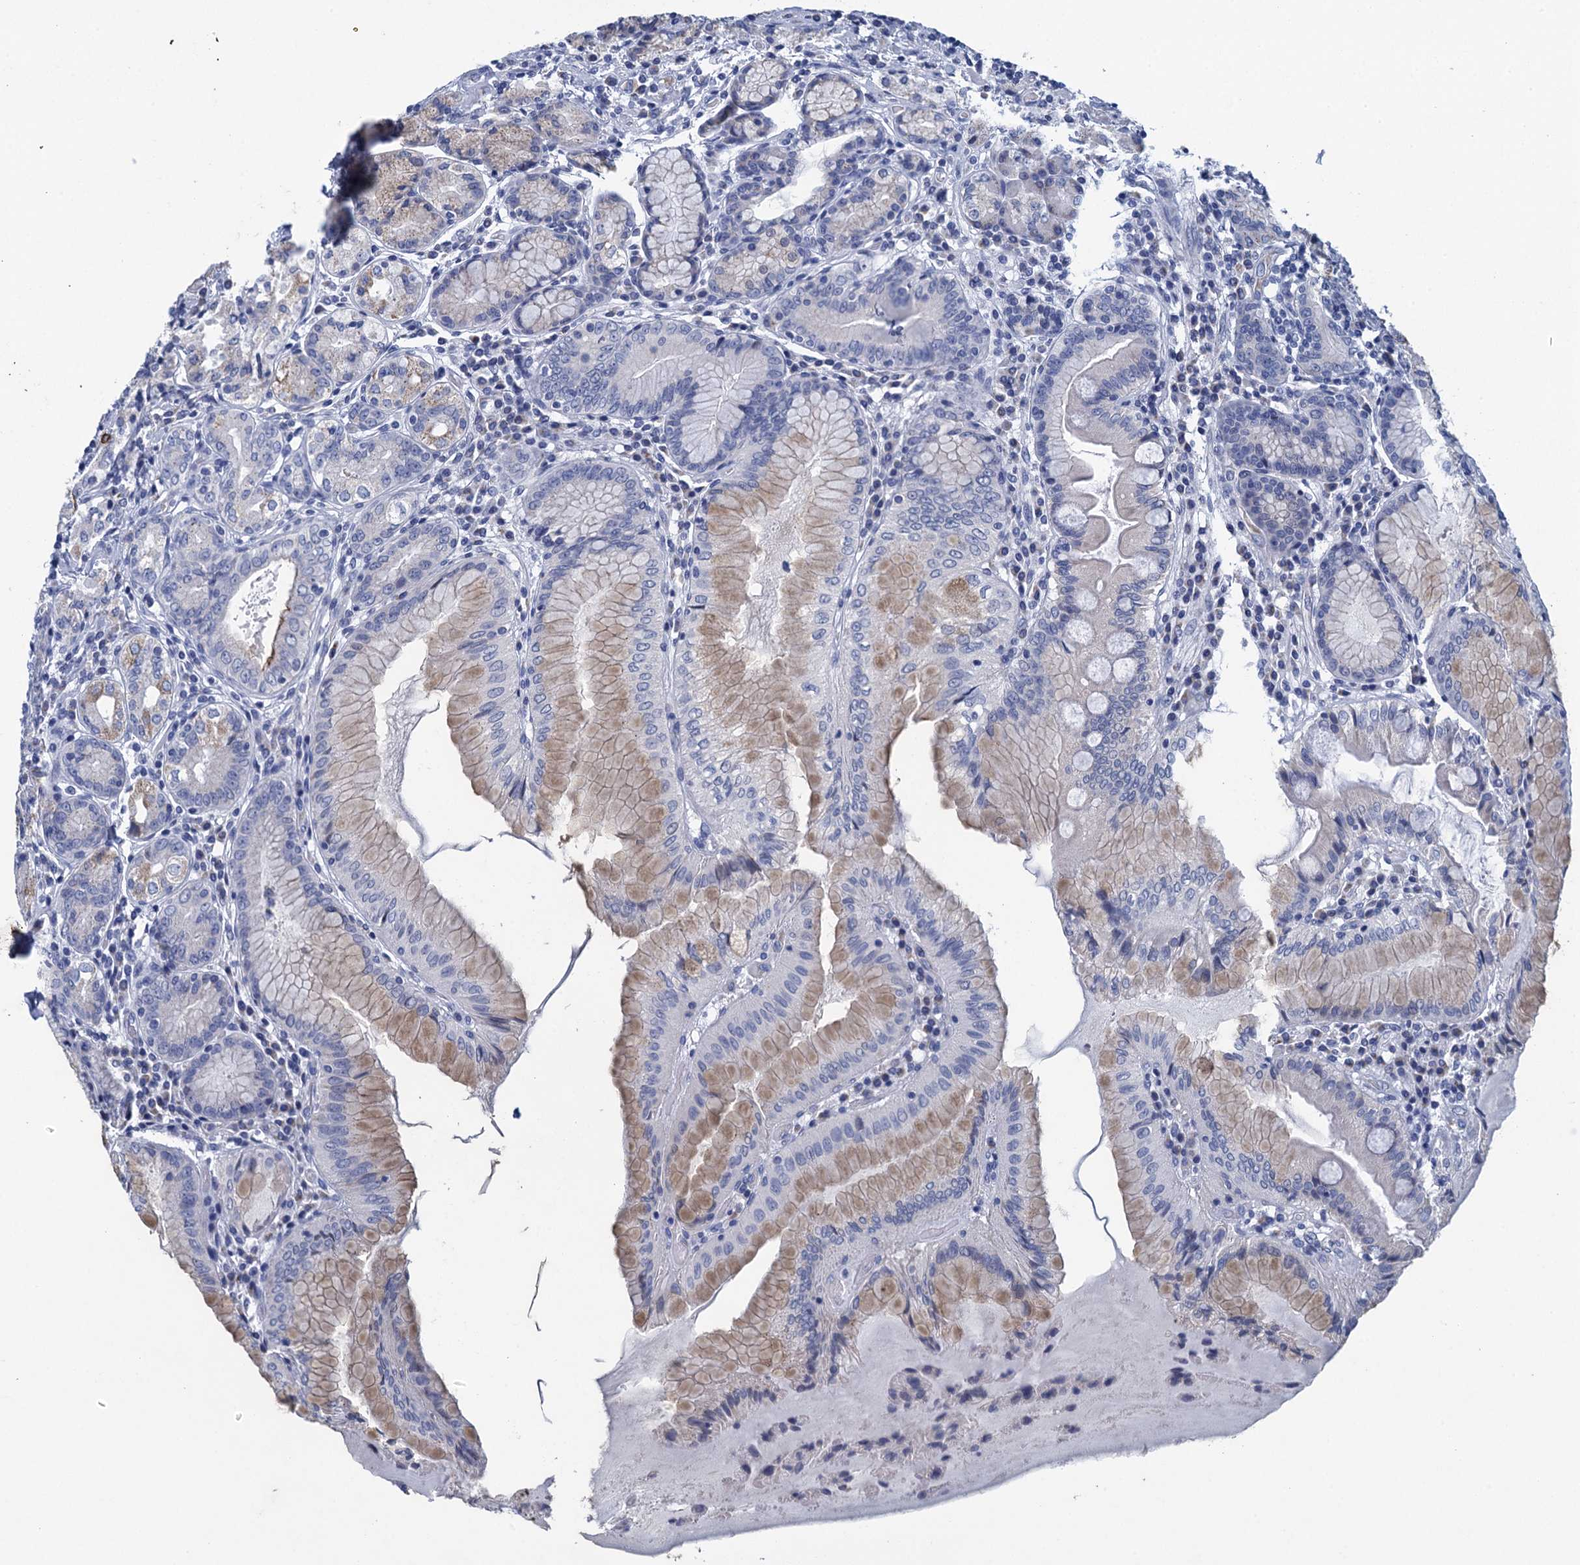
{"staining": {"intensity": "moderate", "quantity": "25%-75%", "location": "cytoplasmic/membranous"}, "tissue": "stomach", "cell_type": "Glandular cells", "image_type": "normal", "snomed": [{"axis": "morphology", "description": "Normal tissue, NOS"}, {"axis": "topography", "description": "Stomach, upper"}, {"axis": "topography", "description": "Stomach, lower"}], "caption": "Stomach stained with DAB immunohistochemistry (IHC) displays medium levels of moderate cytoplasmic/membranous expression in about 25%-75% of glandular cells.", "gene": "SCEL", "patient": {"sex": "female", "age": 76}}